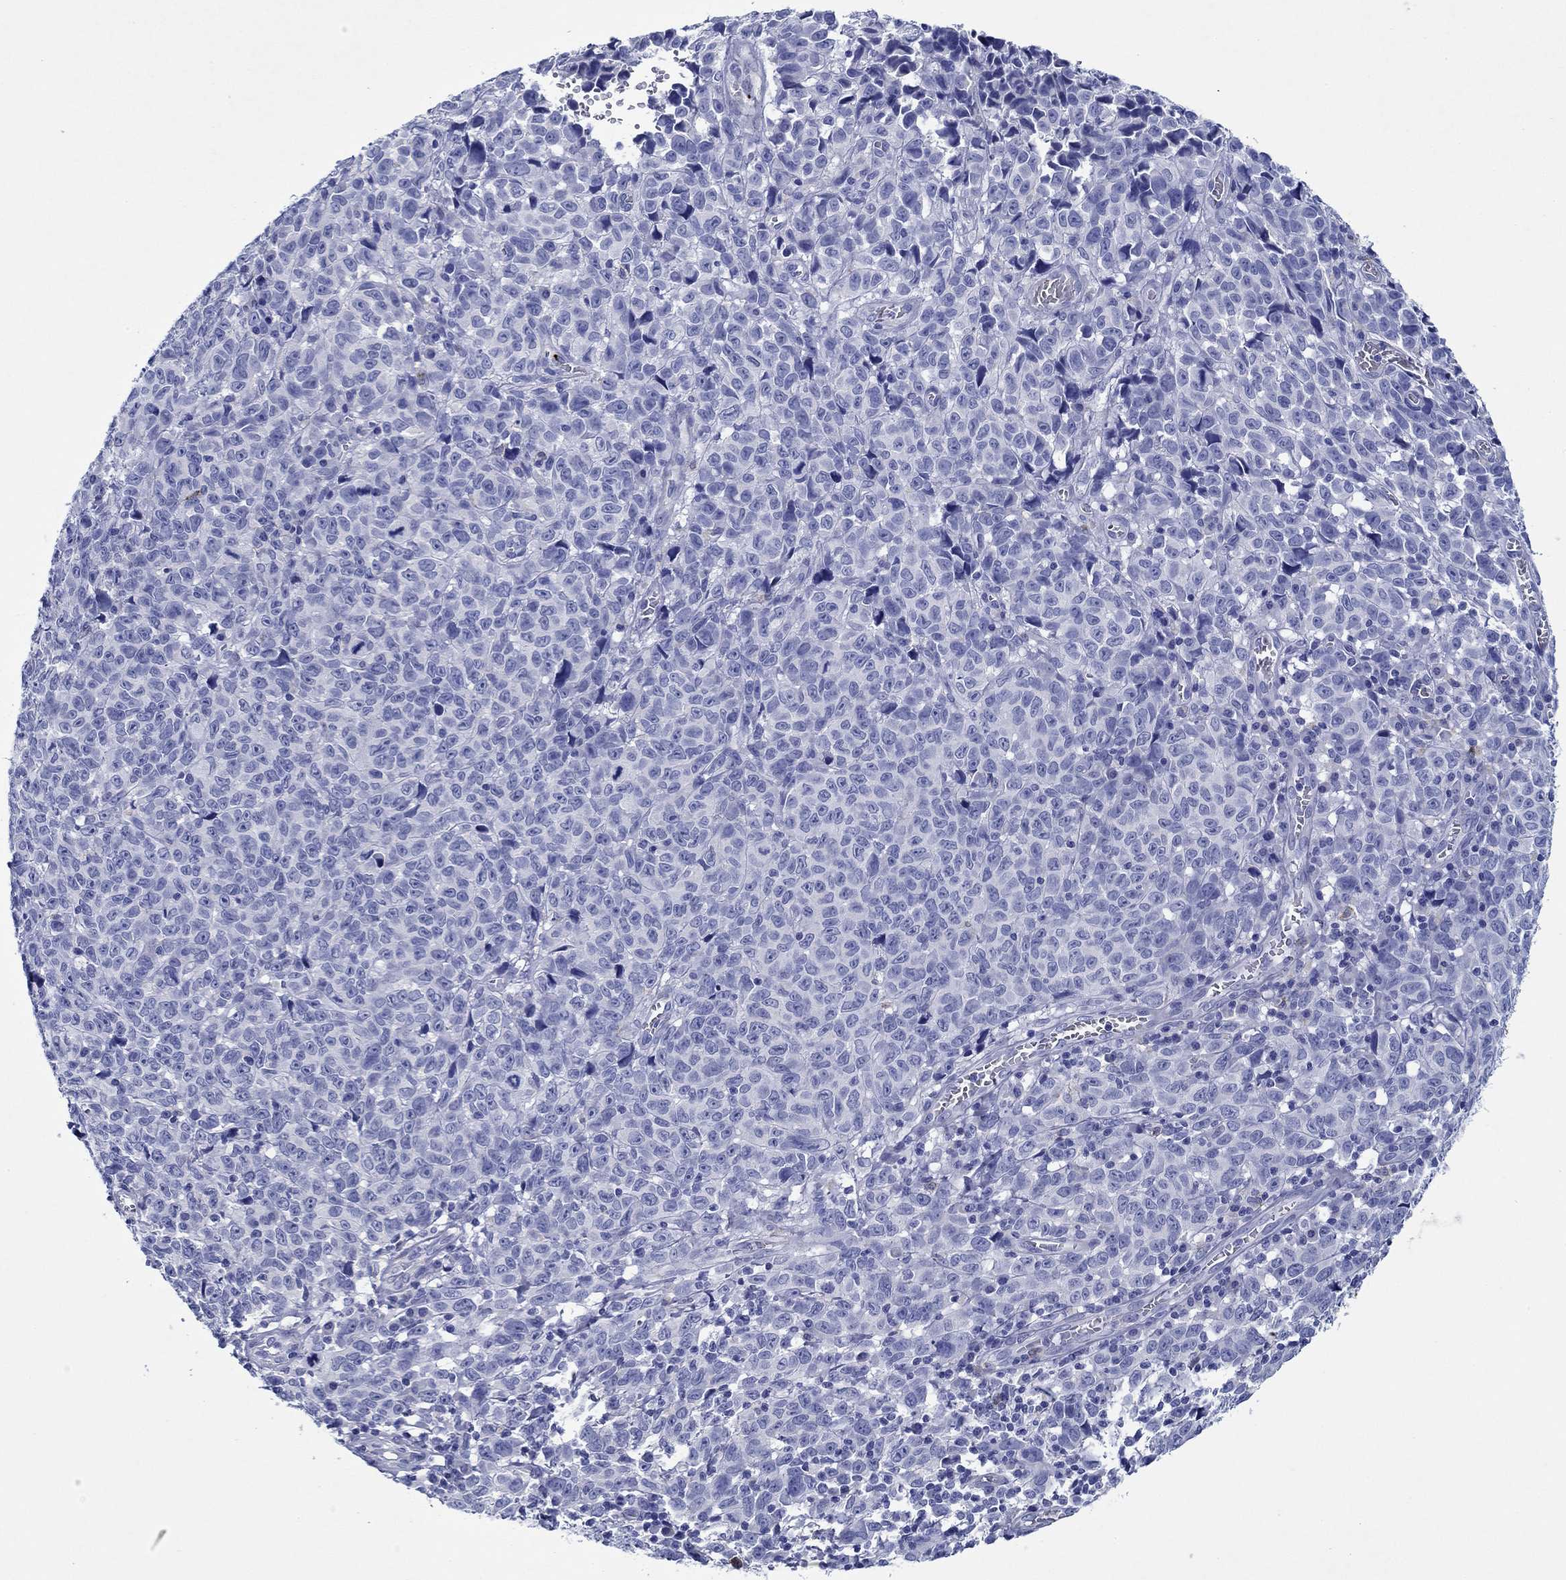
{"staining": {"intensity": "negative", "quantity": "none", "location": "none"}, "tissue": "melanoma", "cell_type": "Tumor cells", "image_type": "cancer", "snomed": [{"axis": "morphology", "description": "Malignant melanoma, NOS"}, {"axis": "topography", "description": "Vulva, labia, clitoris and Bartholin´s gland, NO"}], "caption": "This is an immunohistochemistry (IHC) histopathology image of malignant melanoma. There is no staining in tumor cells.", "gene": "EPX", "patient": {"sex": "female", "age": 75}}